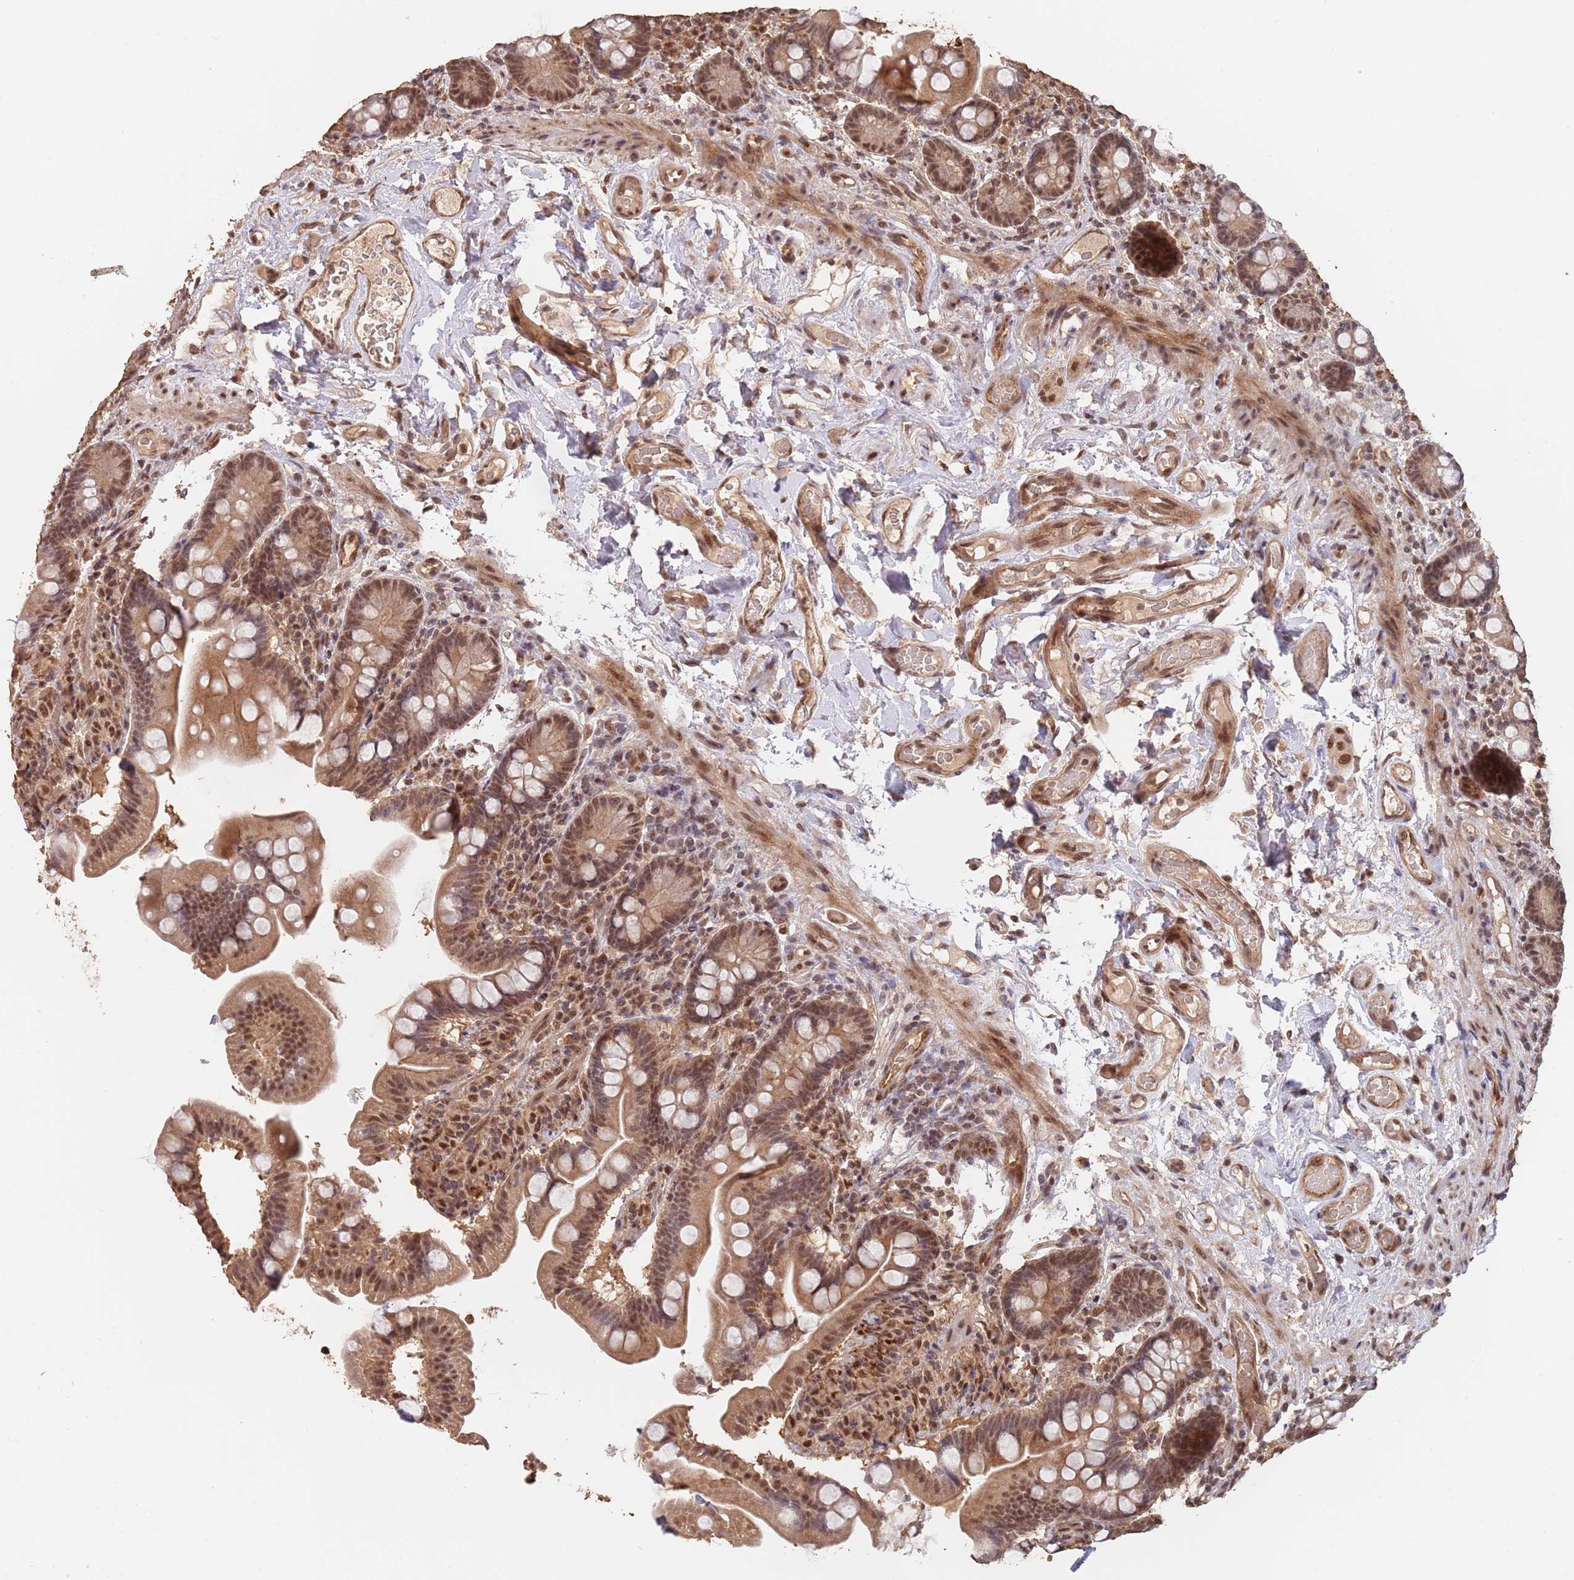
{"staining": {"intensity": "moderate", "quantity": ">75%", "location": "cytoplasmic/membranous,nuclear"}, "tissue": "small intestine", "cell_type": "Glandular cells", "image_type": "normal", "snomed": [{"axis": "morphology", "description": "Normal tissue, NOS"}, {"axis": "topography", "description": "Small intestine"}], "caption": "Protein expression analysis of normal small intestine shows moderate cytoplasmic/membranous,nuclear positivity in about >75% of glandular cells. Nuclei are stained in blue.", "gene": "RFXANK", "patient": {"sex": "female", "age": 64}}